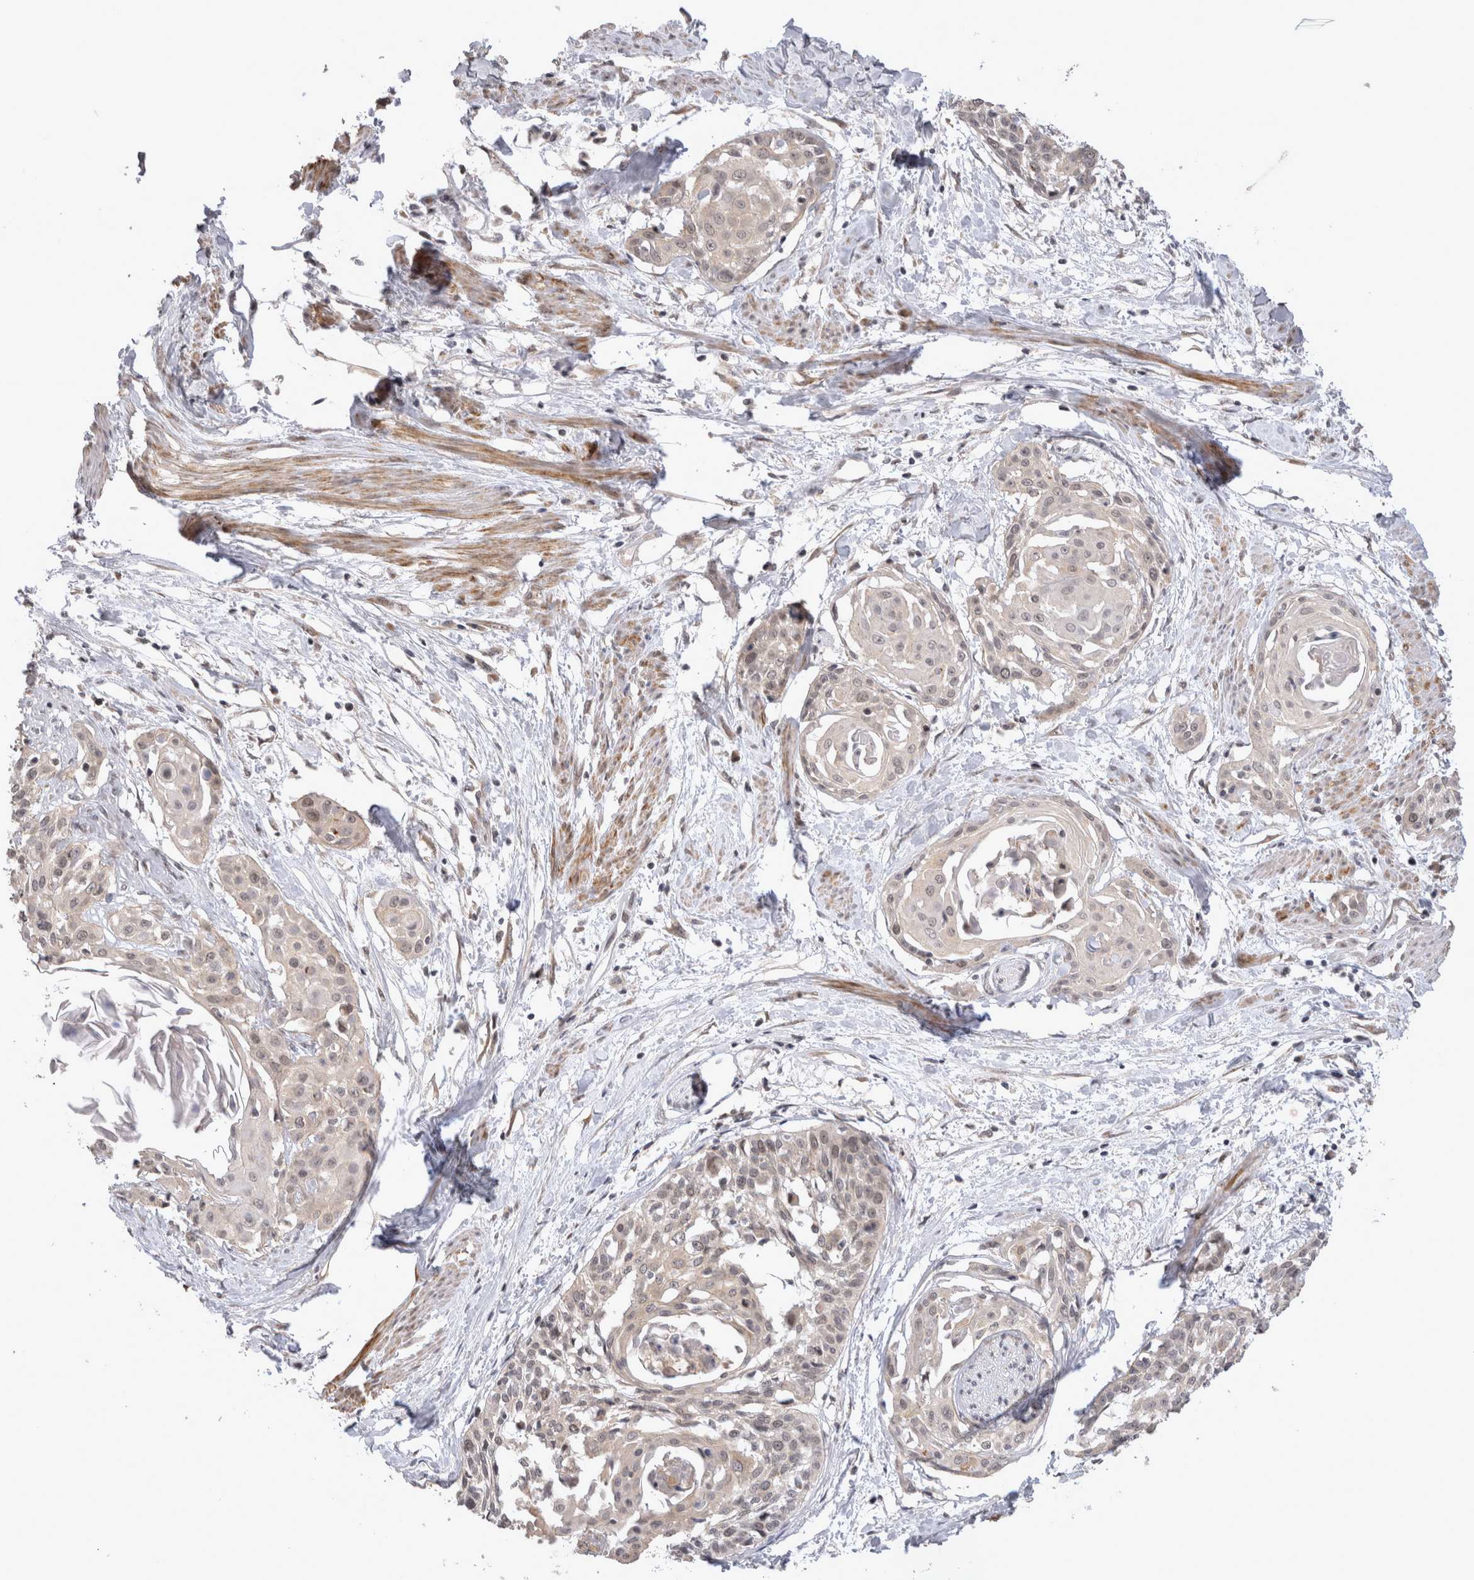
{"staining": {"intensity": "weak", "quantity": "25%-75%", "location": "cytoplasmic/membranous"}, "tissue": "cervical cancer", "cell_type": "Tumor cells", "image_type": "cancer", "snomed": [{"axis": "morphology", "description": "Squamous cell carcinoma, NOS"}, {"axis": "topography", "description": "Cervix"}], "caption": "Cervical cancer stained with immunohistochemistry displays weak cytoplasmic/membranous positivity in about 25%-75% of tumor cells. (brown staining indicates protein expression, while blue staining denotes nuclei).", "gene": "TMEM65", "patient": {"sex": "female", "age": 57}}